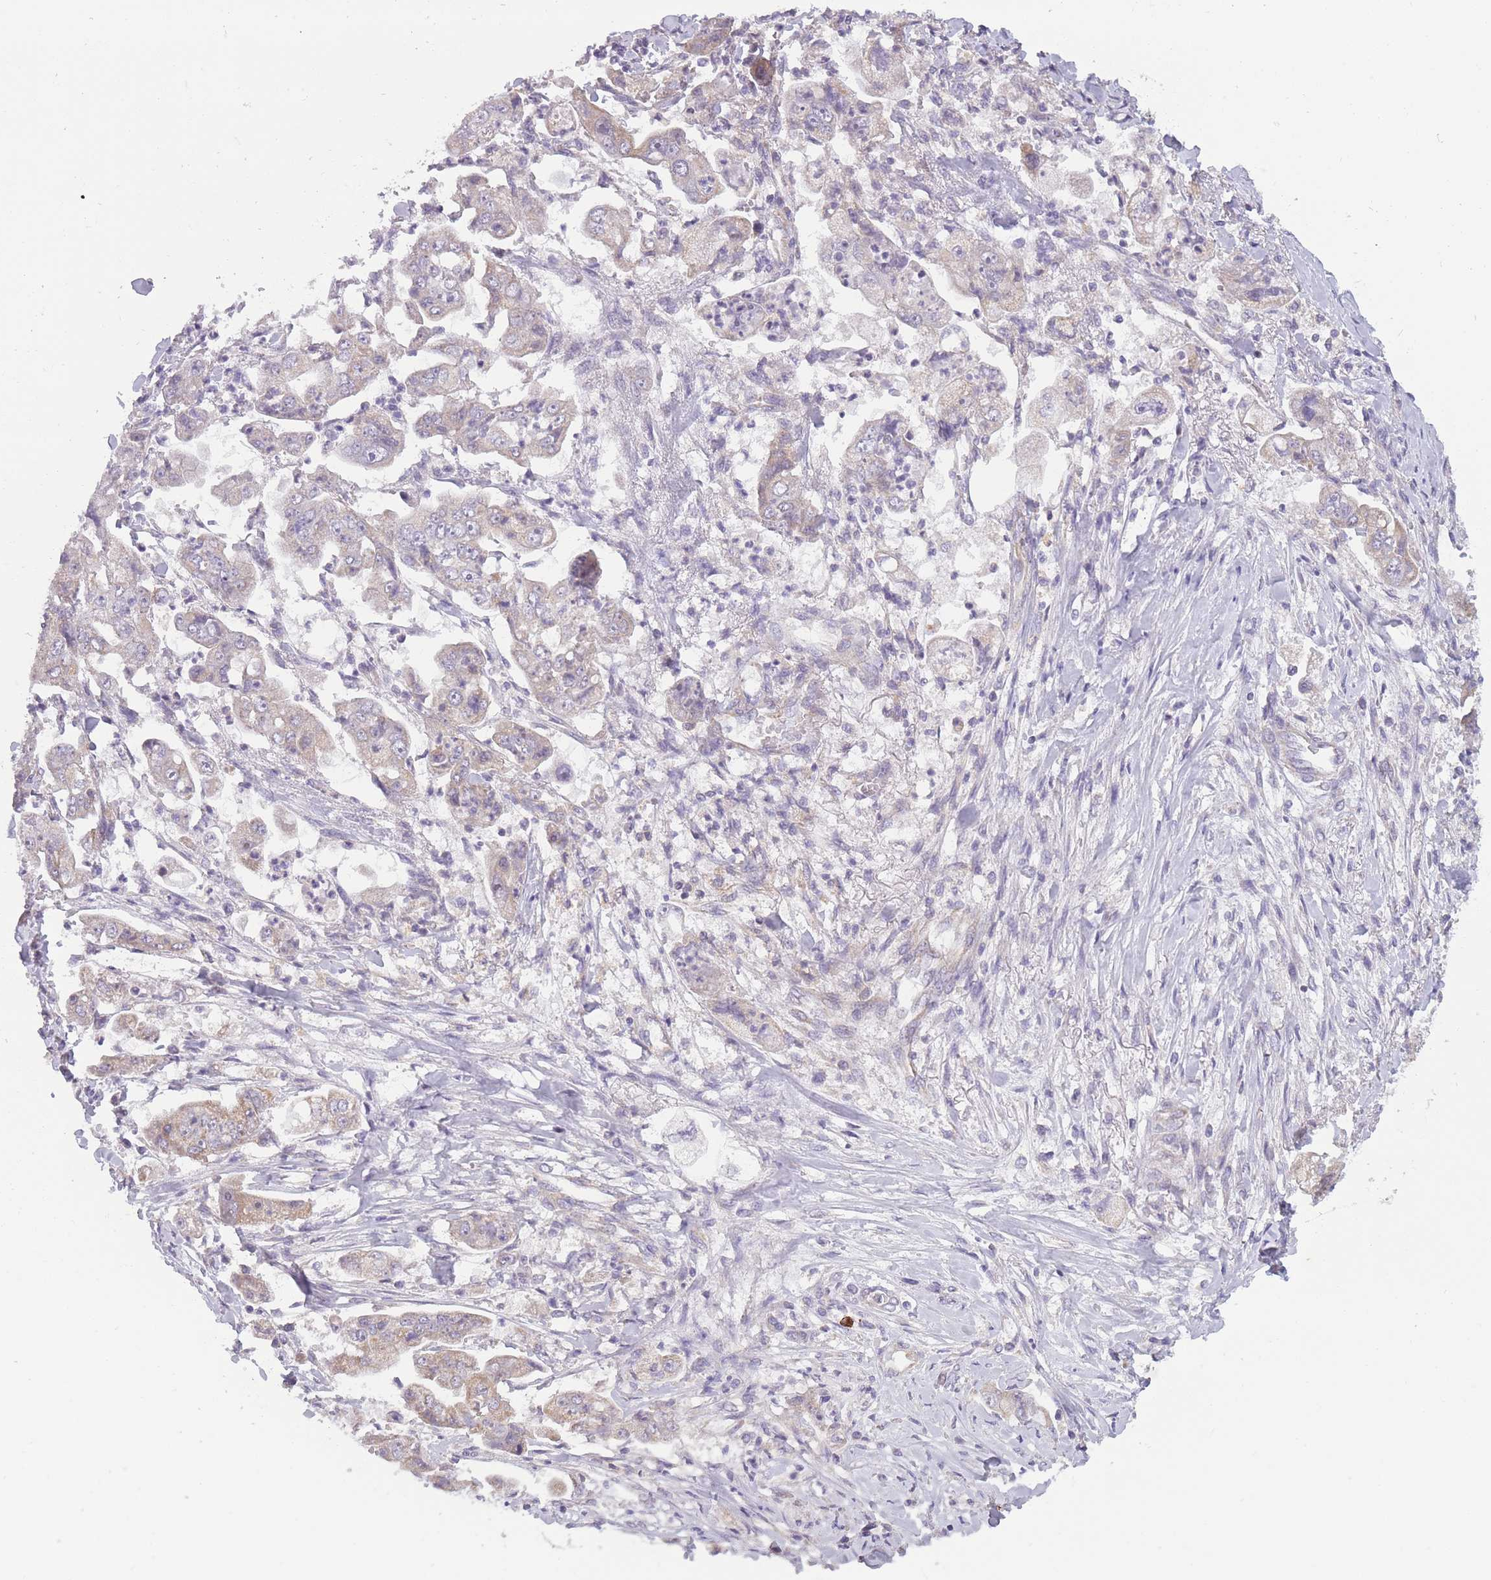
{"staining": {"intensity": "weak", "quantity": "25%-75%", "location": "cytoplasmic/membranous"}, "tissue": "stomach cancer", "cell_type": "Tumor cells", "image_type": "cancer", "snomed": [{"axis": "morphology", "description": "Adenocarcinoma, NOS"}, {"axis": "topography", "description": "Stomach"}], "caption": "This micrograph shows IHC staining of human stomach cancer (adenocarcinoma), with low weak cytoplasmic/membranous positivity in about 25%-75% of tumor cells.", "gene": "MRPS18C", "patient": {"sex": "male", "age": 62}}